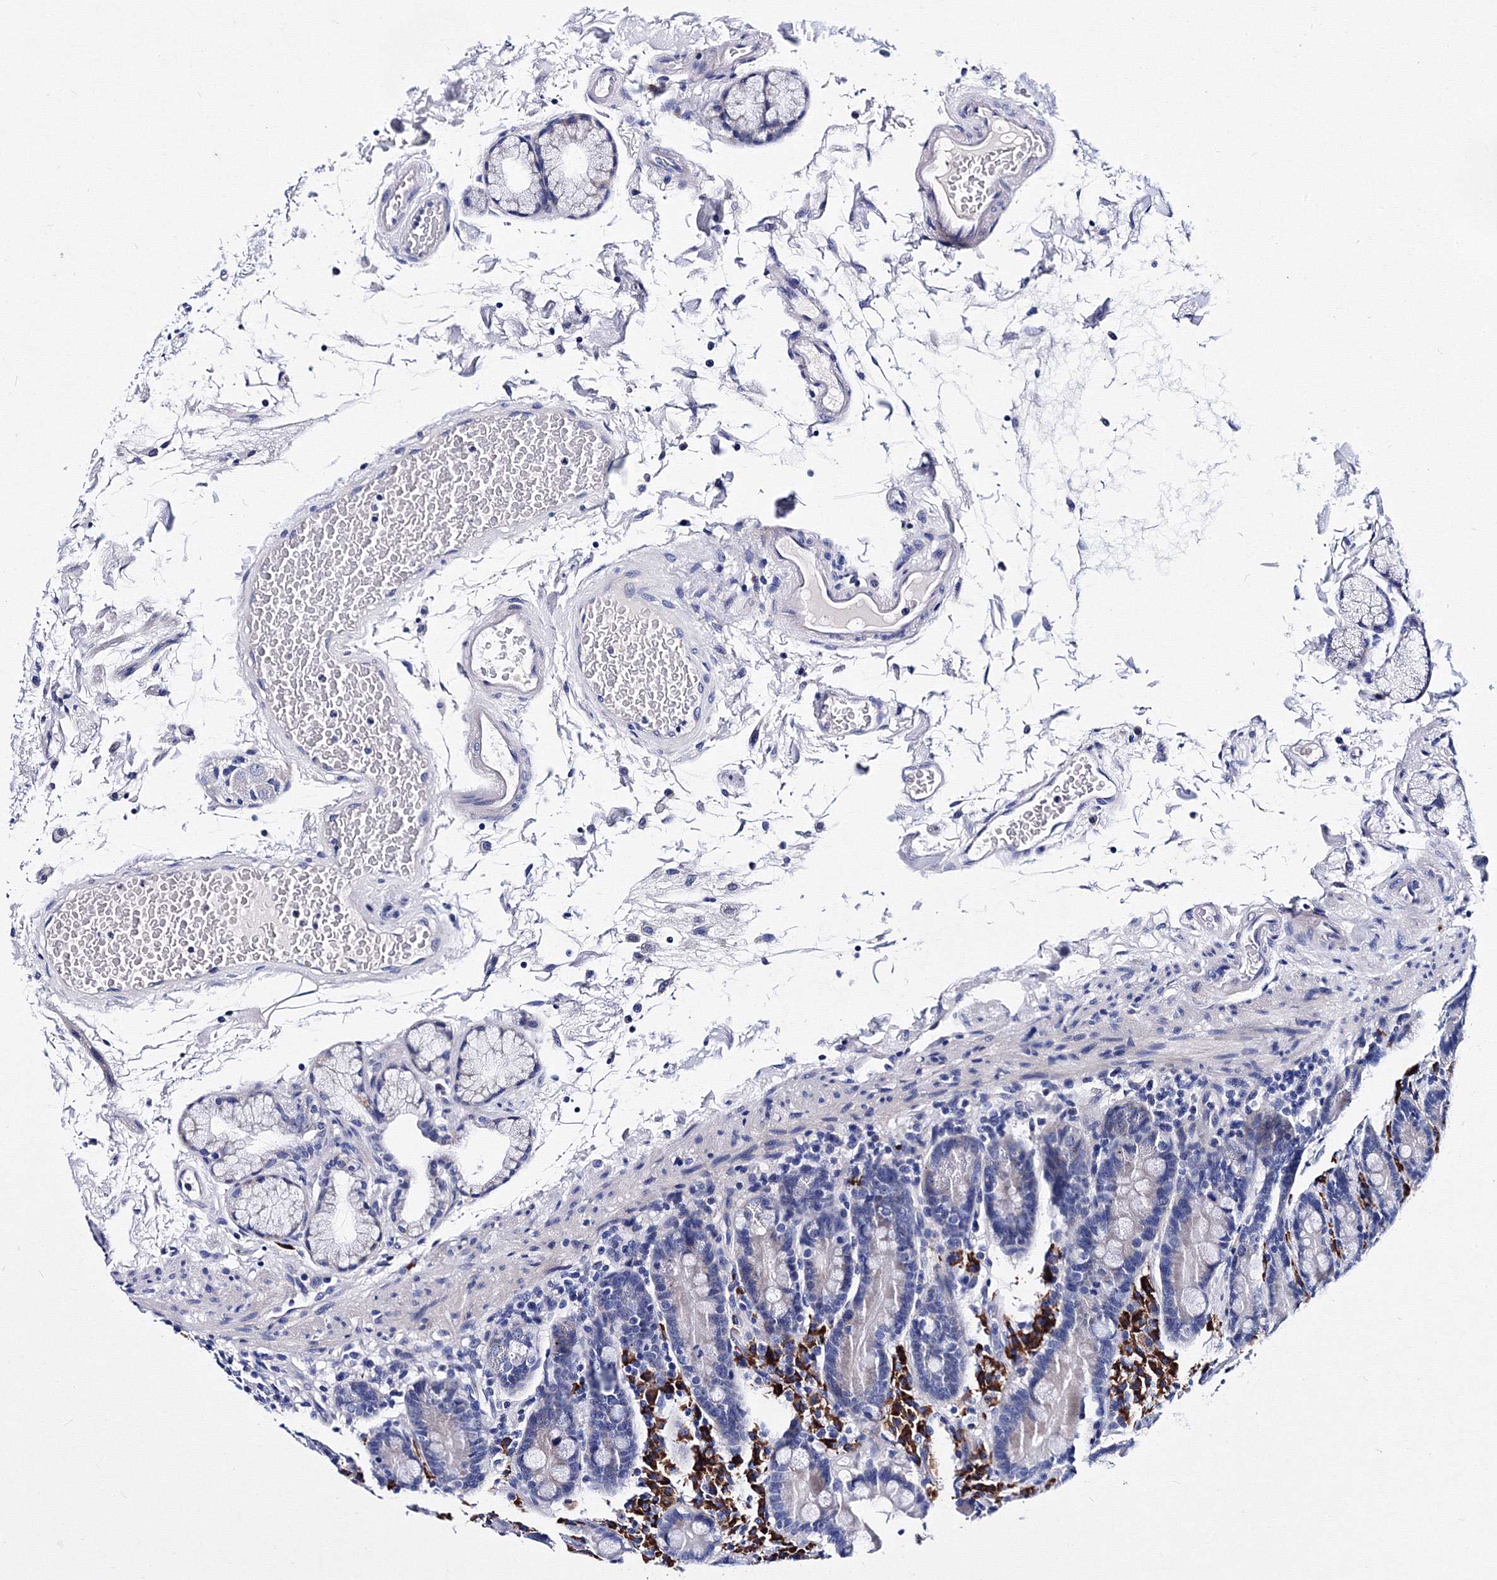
{"staining": {"intensity": "weak", "quantity": "<25%", "location": "cytoplasmic/membranous"}, "tissue": "duodenum", "cell_type": "Glandular cells", "image_type": "normal", "snomed": [{"axis": "morphology", "description": "Normal tissue, NOS"}, {"axis": "topography", "description": "Small intestine, NOS"}], "caption": "The histopathology image reveals no staining of glandular cells in benign duodenum.", "gene": "TRPM2", "patient": {"sex": "female", "age": 71}}